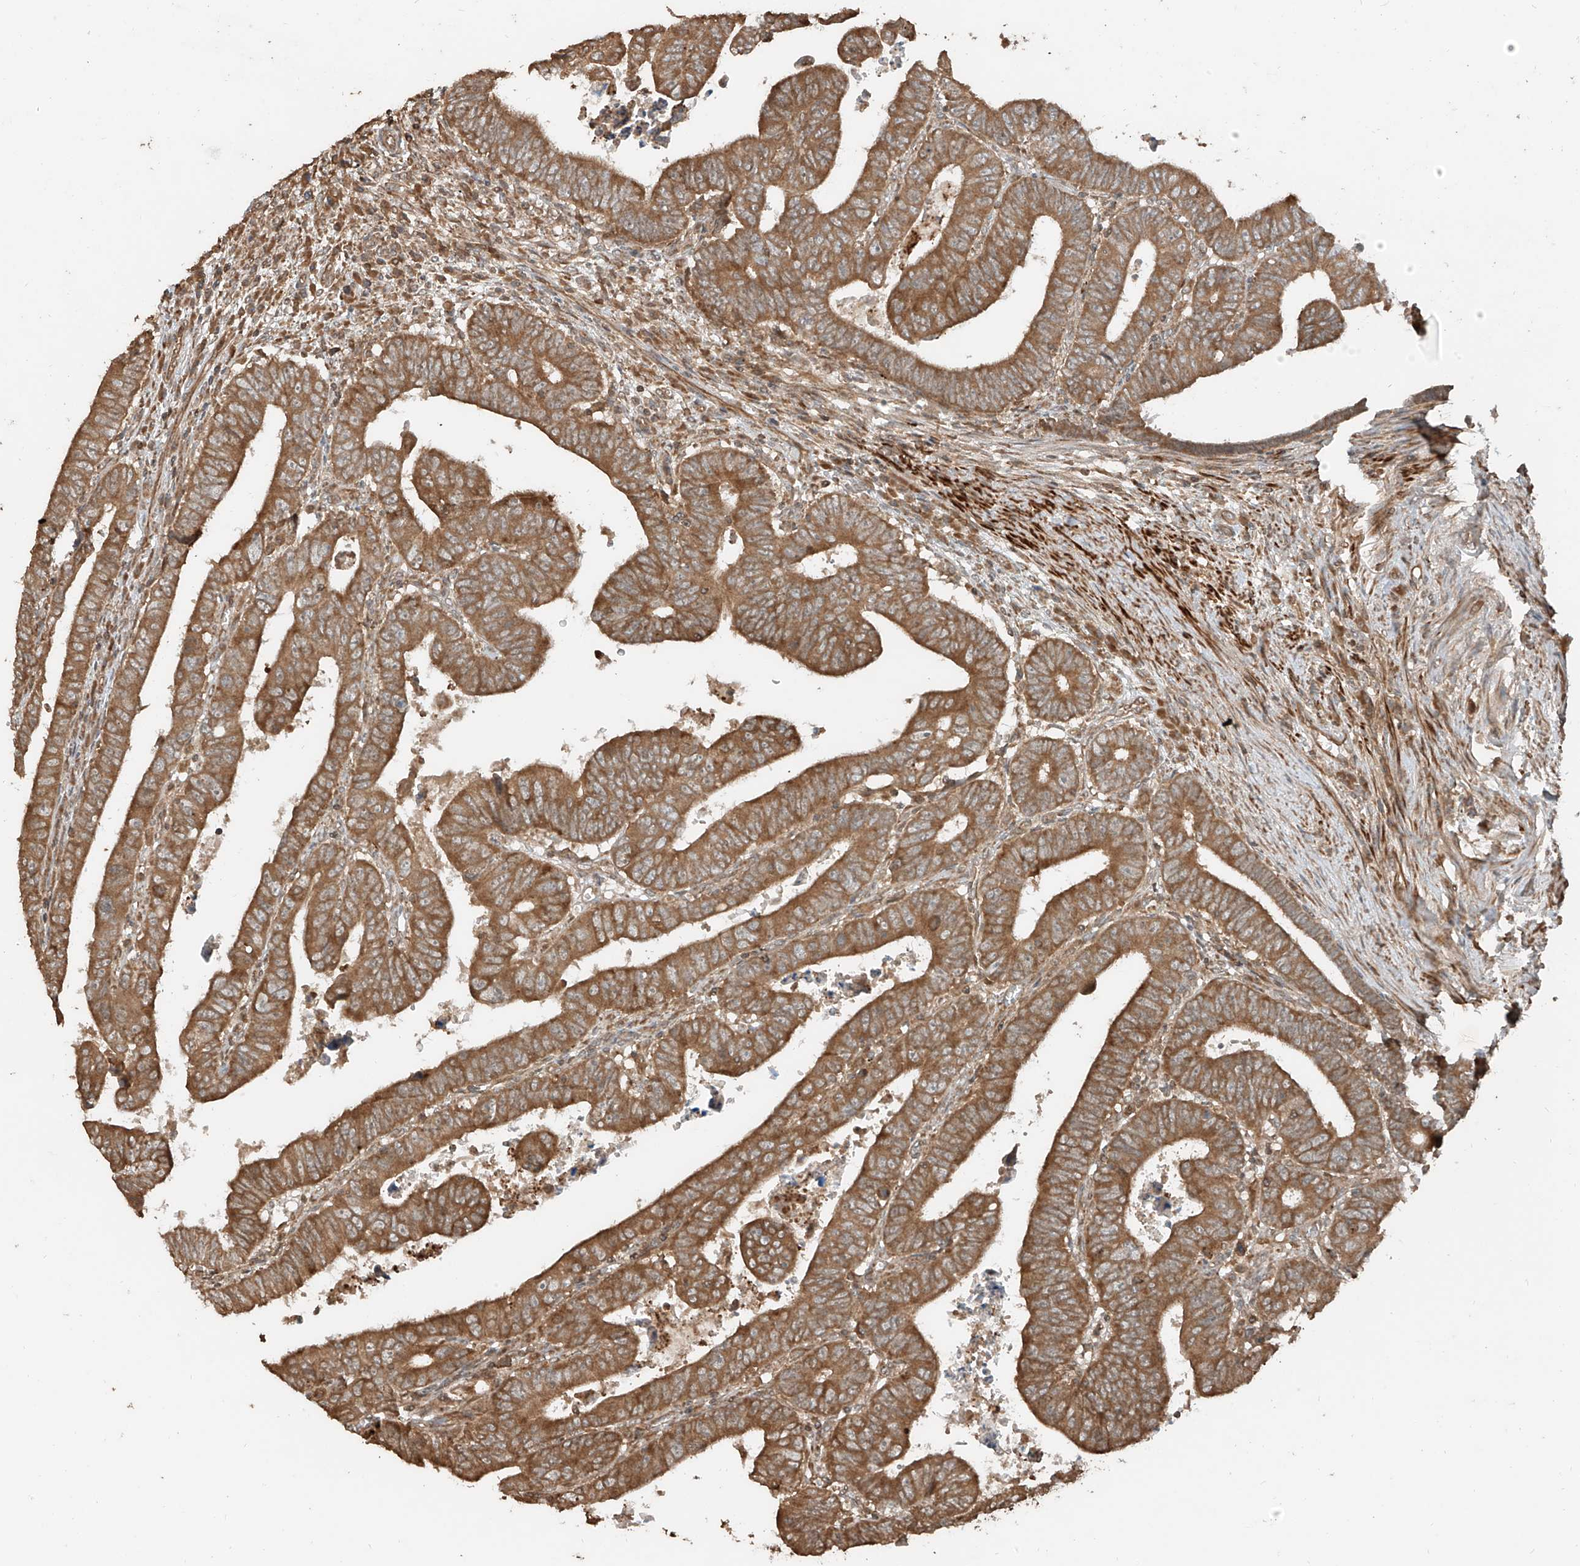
{"staining": {"intensity": "moderate", "quantity": ">75%", "location": "cytoplasmic/membranous"}, "tissue": "colorectal cancer", "cell_type": "Tumor cells", "image_type": "cancer", "snomed": [{"axis": "morphology", "description": "Normal tissue, NOS"}, {"axis": "morphology", "description": "Adenocarcinoma, NOS"}, {"axis": "topography", "description": "Rectum"}], "caption": "Immunohistochemistry photomicrograph of neoplastic tissue: colorectal adenocarcinoma stained using immunohistochemistry (IHC) reveals medium levels of moderate protein expression localized specifically in the cytoplasmic/membranous of tumor cells, appearing as a cytoplasmic/membranous brown color.", "gene": "ANKZF1", "patient": {"sex": "female", "age": 65}}